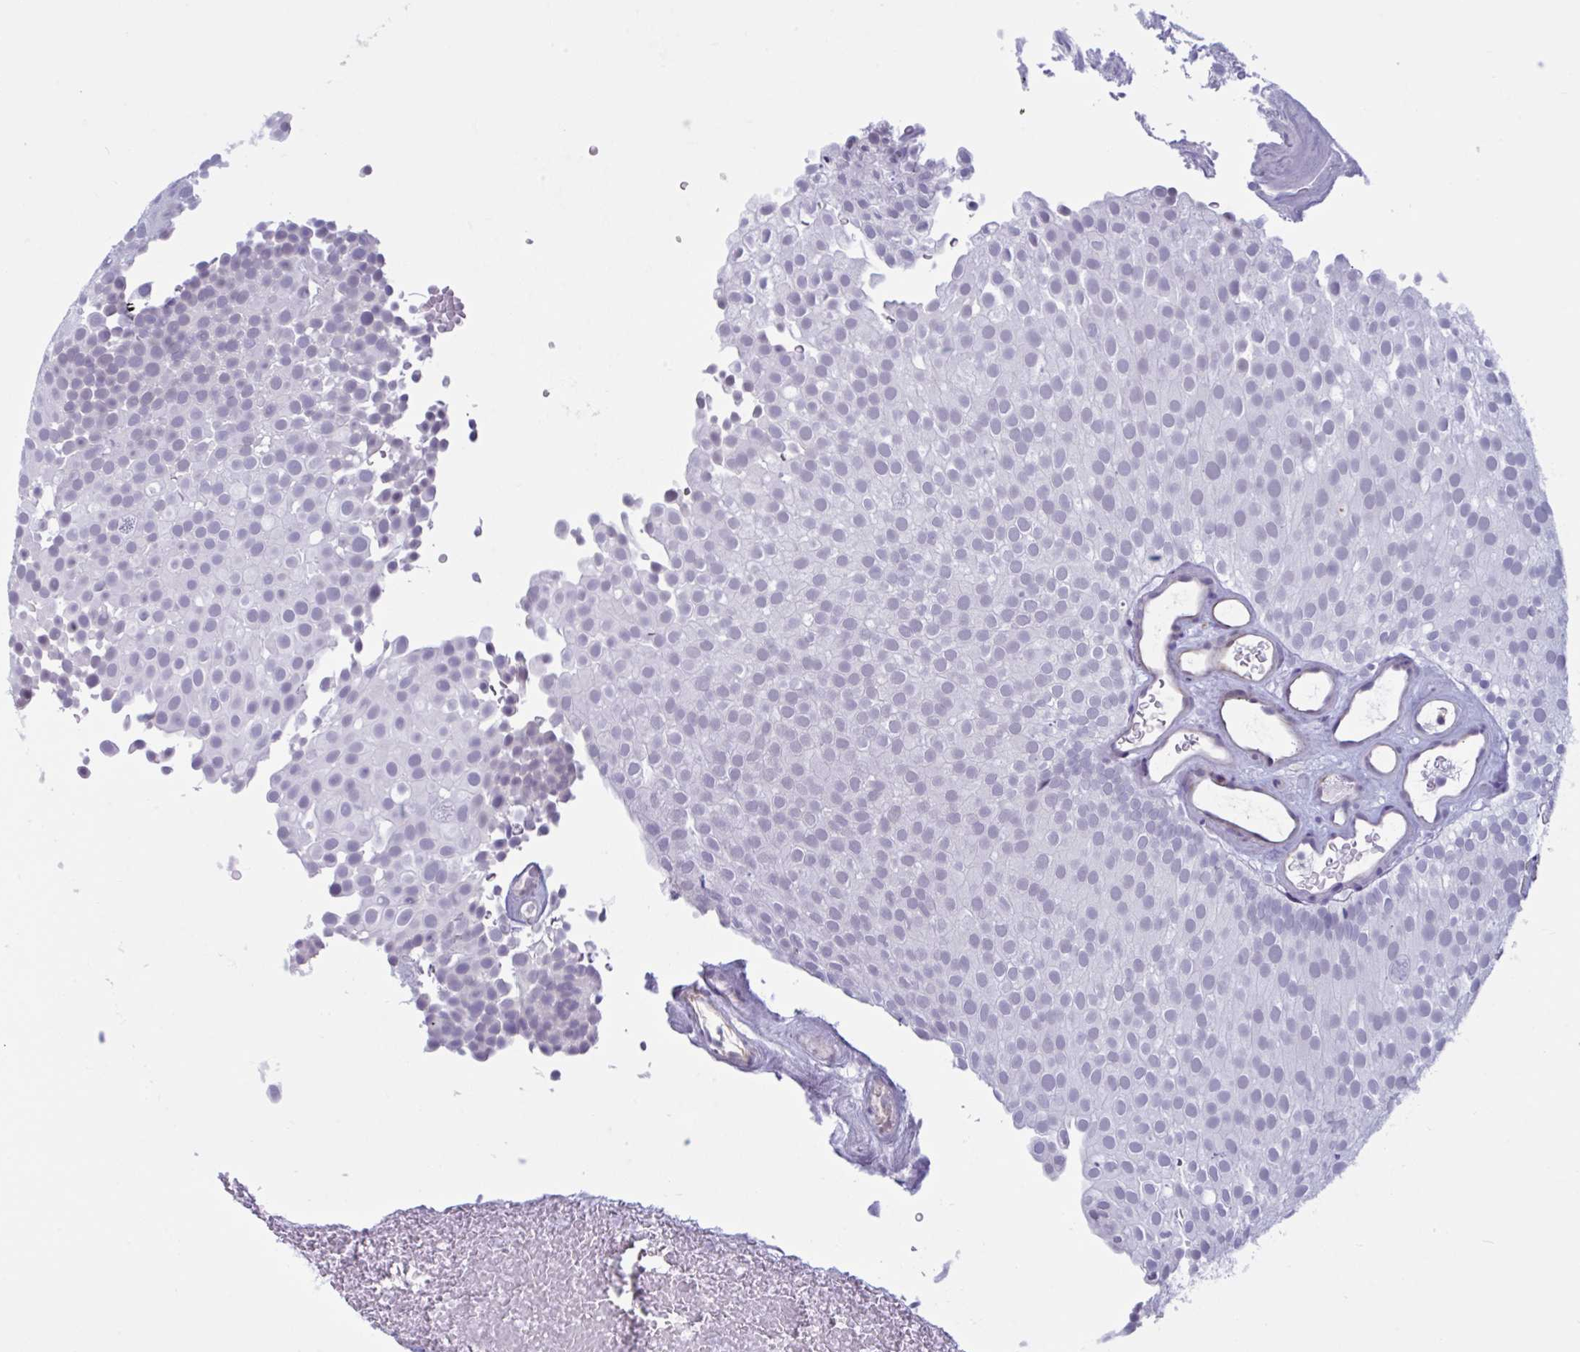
{"staining": {"intensity": "negative", "quantity": "none", "location": "none"}, "tissue": "urothelial cancer", "cell_type": "Tumor cells", "image_type": "cancer", "snomed": [{"axis": "morphology", "description": "Urothelial carcinoma, Low grade"}, {"axis": "topography", "description": "Urinary bladder"}], "caption": "This is an IHC photomicrograph of low-grade urothelial carcinoma. There is no expression in tumor cells.", "gene": "OR1L3", "patient": {"sex": "male", "age": 78}}